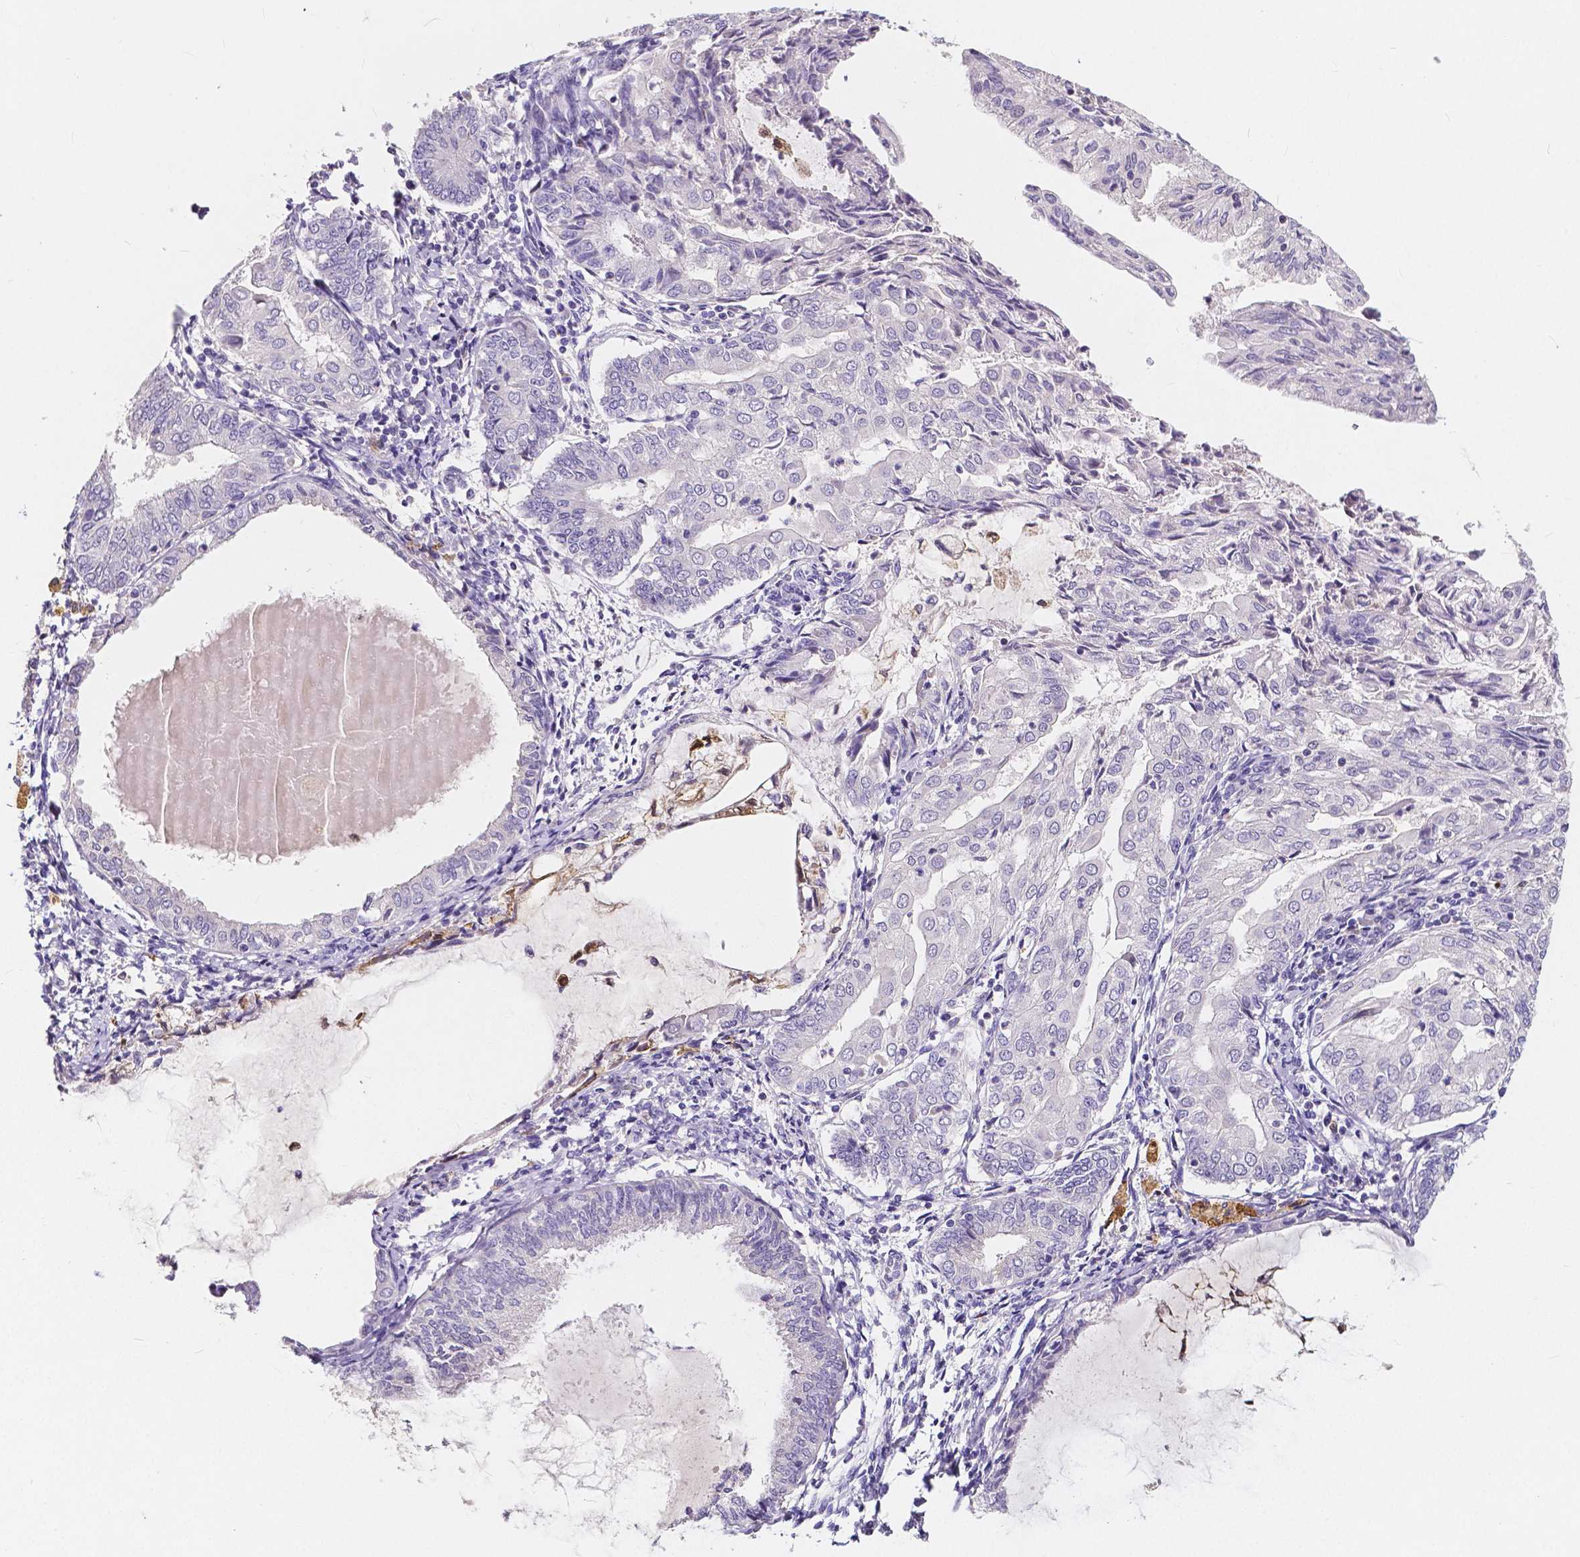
{"staining": {"intensity": "weak", "quantity": "<25%", "location": "cytoplasmic/membranous"}, "tissue": "endometrial cancer", "cell_type": "Tumor cells", "image_type": "cancer", "snomed": [{"axis": "morphology", "description": "Adenocarcinoma, NOS"}, {"axis": "topography", "description": "Endometrium"}], "caption": "There is no significant positivity in tumor cells of adenocarcinoma (endometrial).", "gene": "ACP5", "patient": {"sex": "female", "age": 68}}